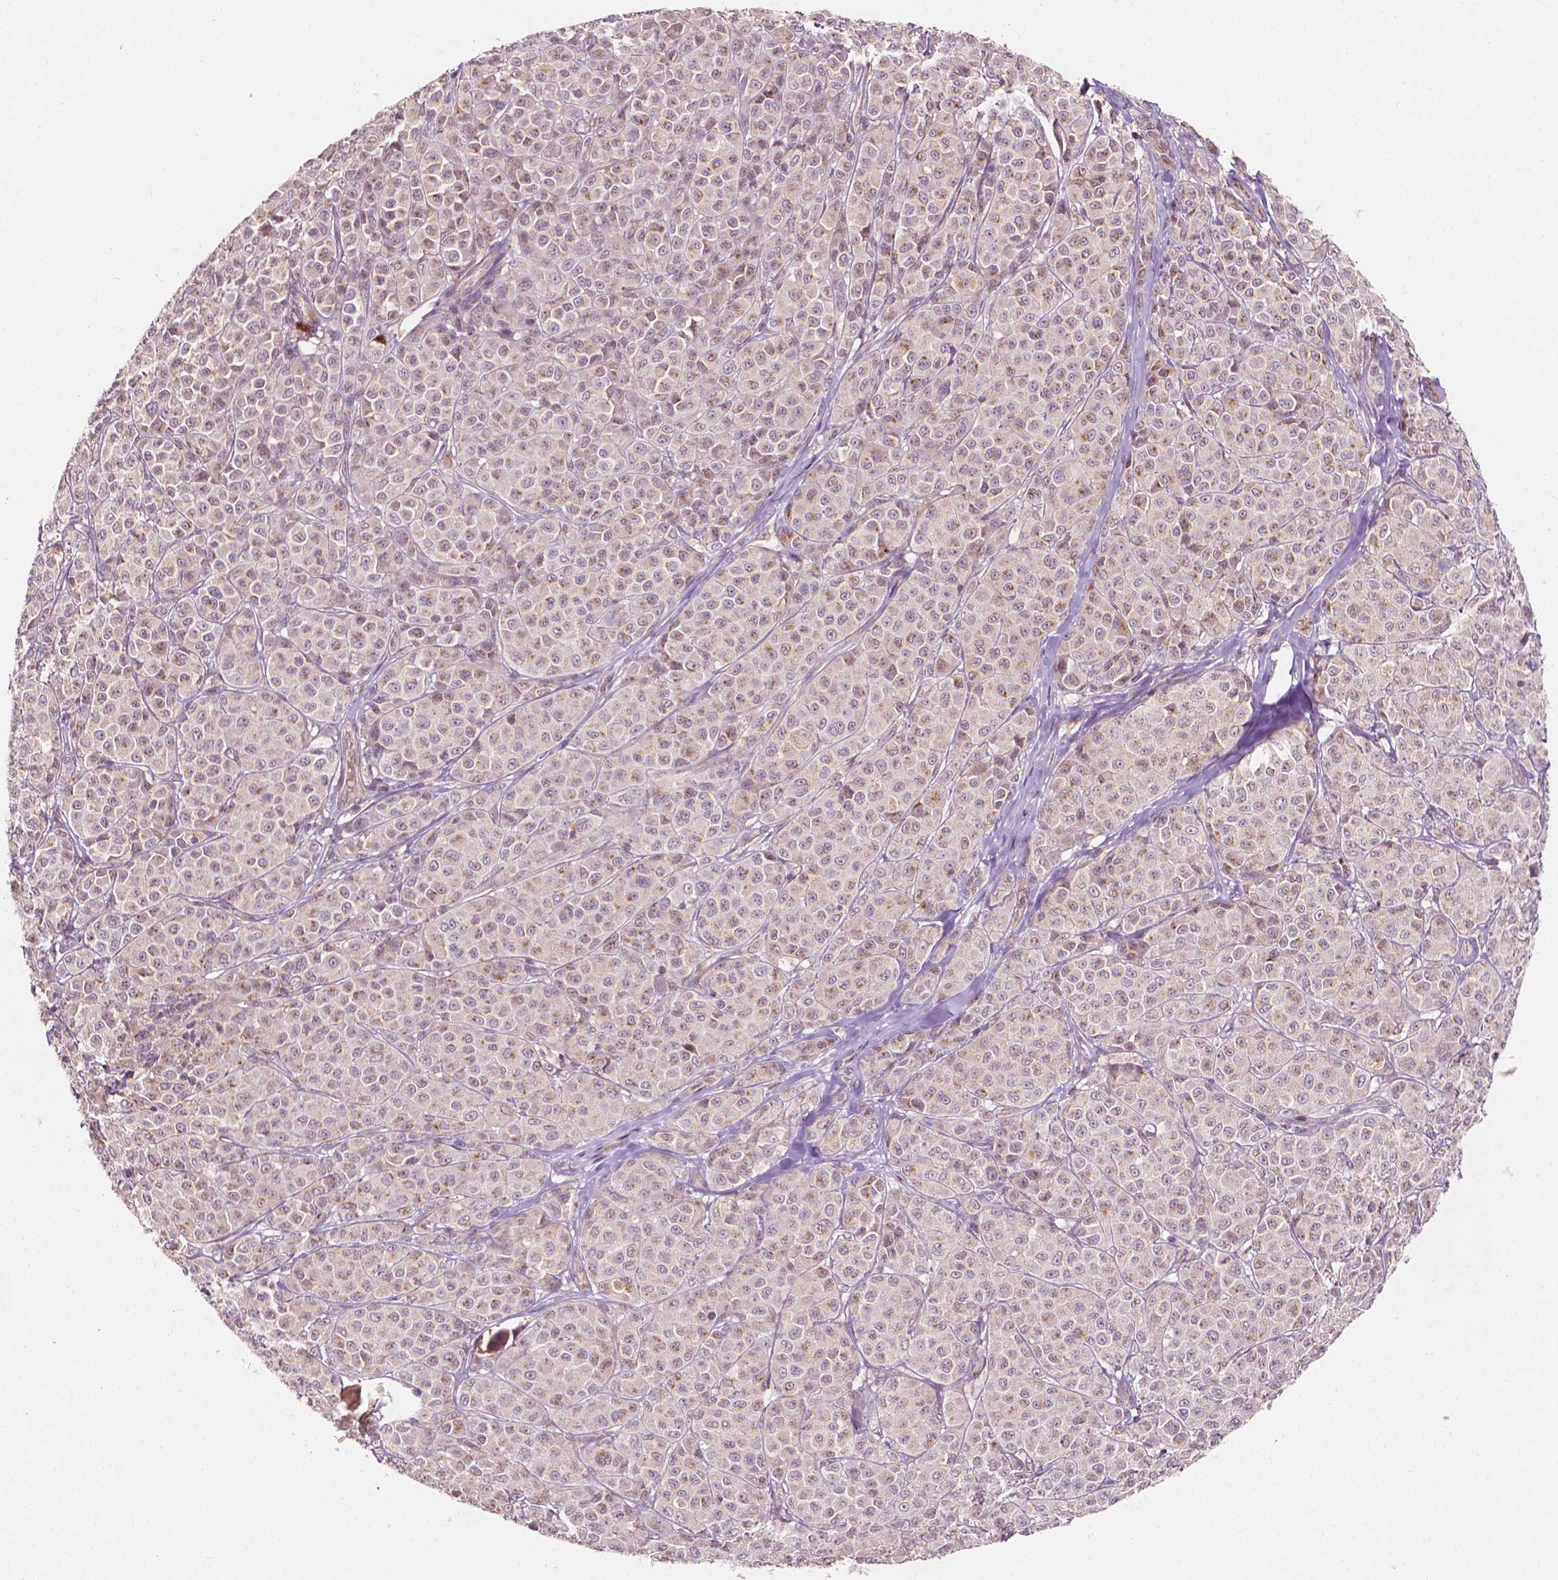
{"staining": {"intensity": "weak", "quantity": "25%-75%", "location": "cytoplasmic/membranous"}, "tissue": "melanoma", "cell_type": "Tumor cells", "image_type": "cancer", "snomed": [{"axis": "morphology", "description": "Malignant melanoma, NOS"}, {"axis": "topography", "description": "Skin"}], "caption": "The immunohistochemical stain labels weak cytoplasmic/membranous positivity in tumor cells of melanoma tissue.", "gene": "EBAG9", "patient": {"sex": "male", "age": 89}}